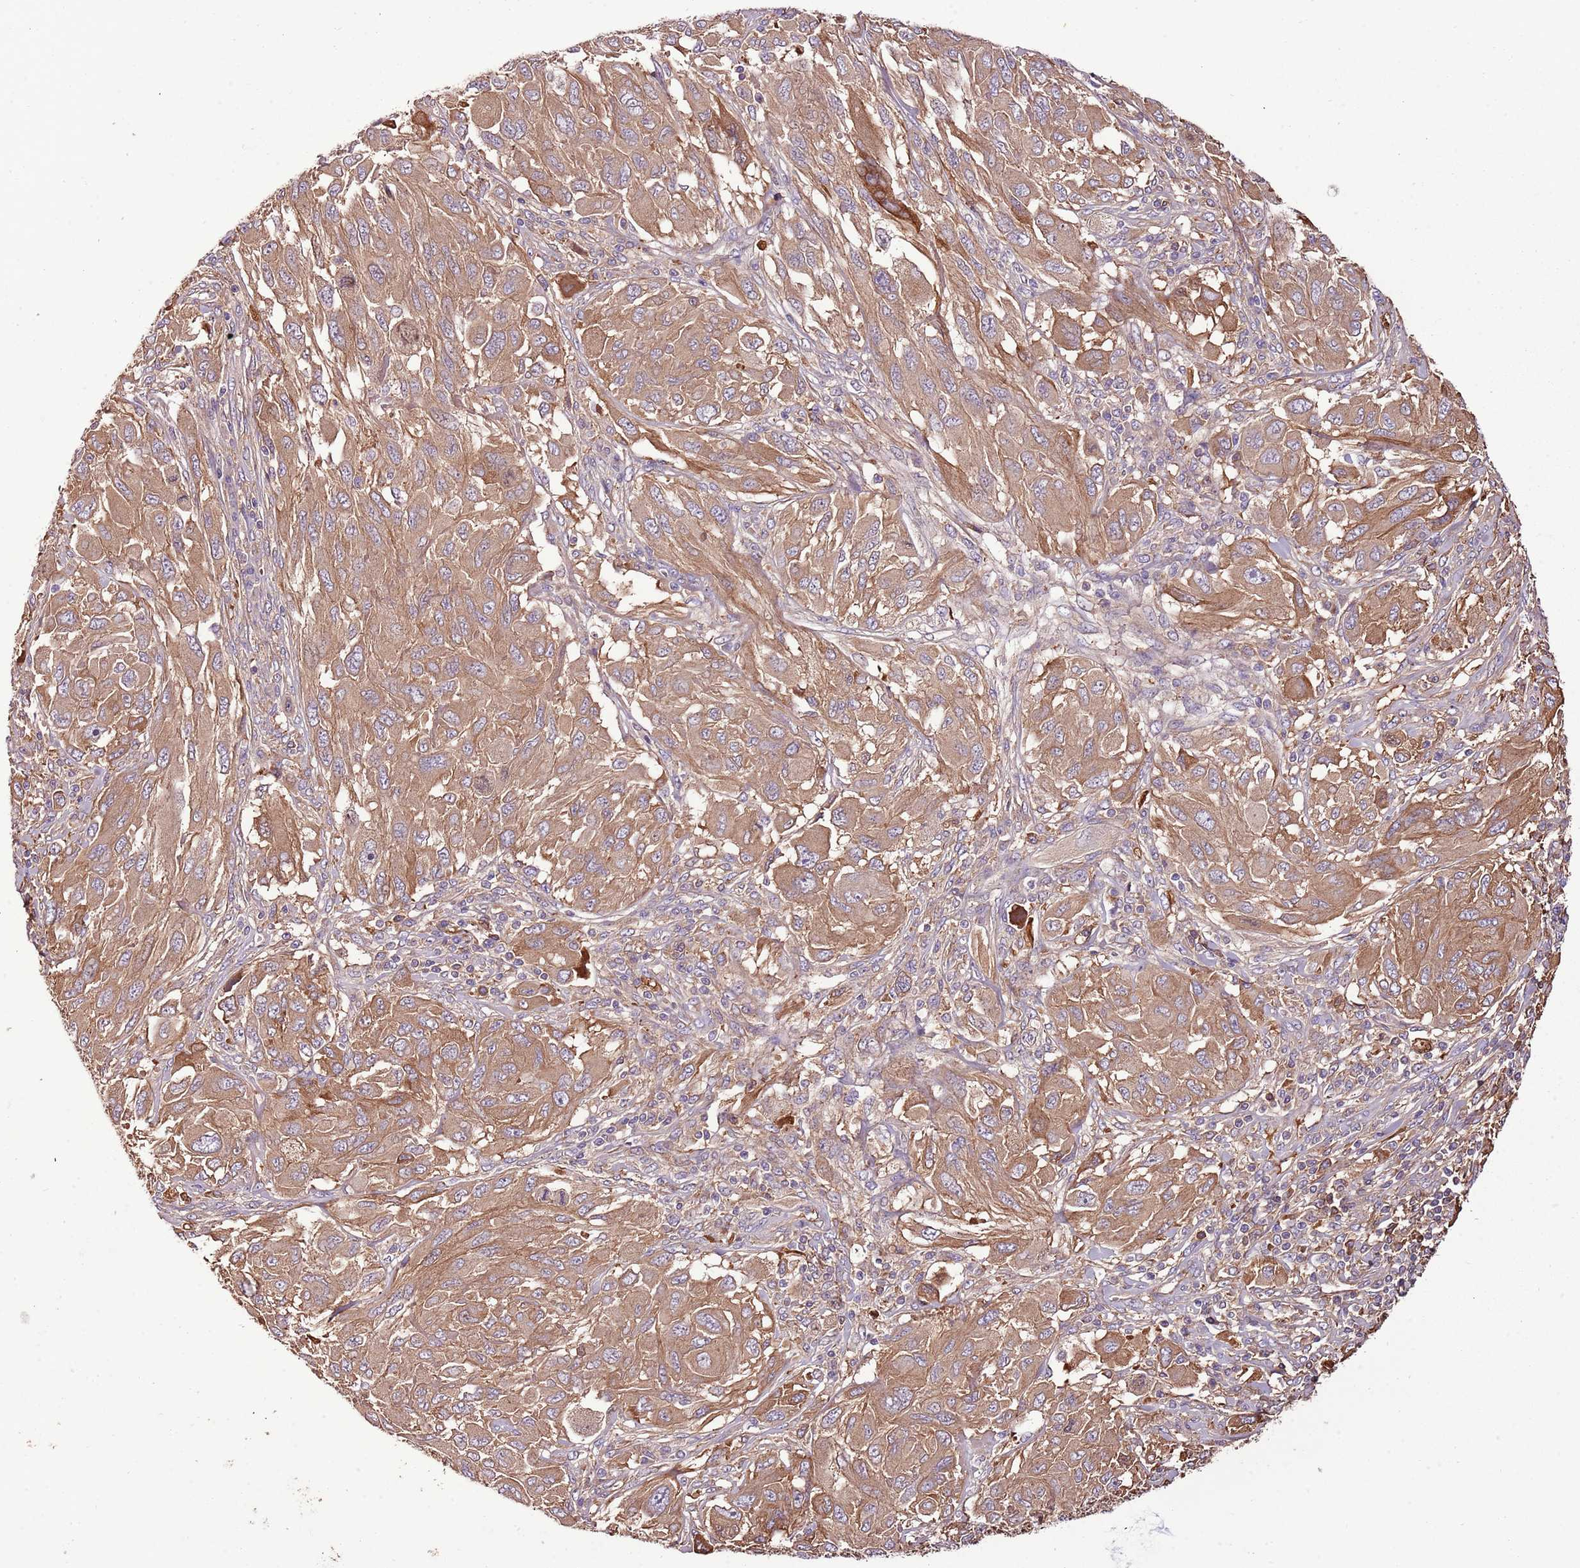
{"staining": {"intensity": "moderate", "quantity": ">75%", "location": "cytoplasmic/membranous"}, "tissue": "melanoma", "cell_type": "Tumor cells", "image_type": "cancer", "snomed": [{"axis": "morphology", "description": "Malignant melanoma, NOS"}, {"axis": "topography", "description": "Skin"}], "caption": "DAB immunohistochemical staining of human melanoma demonstrates moderate cytoplasmic/membranous protein positivity in about >75% of tumor cells.", "gene": "DENR", "patient": {"sex": "female", "age": 91}}